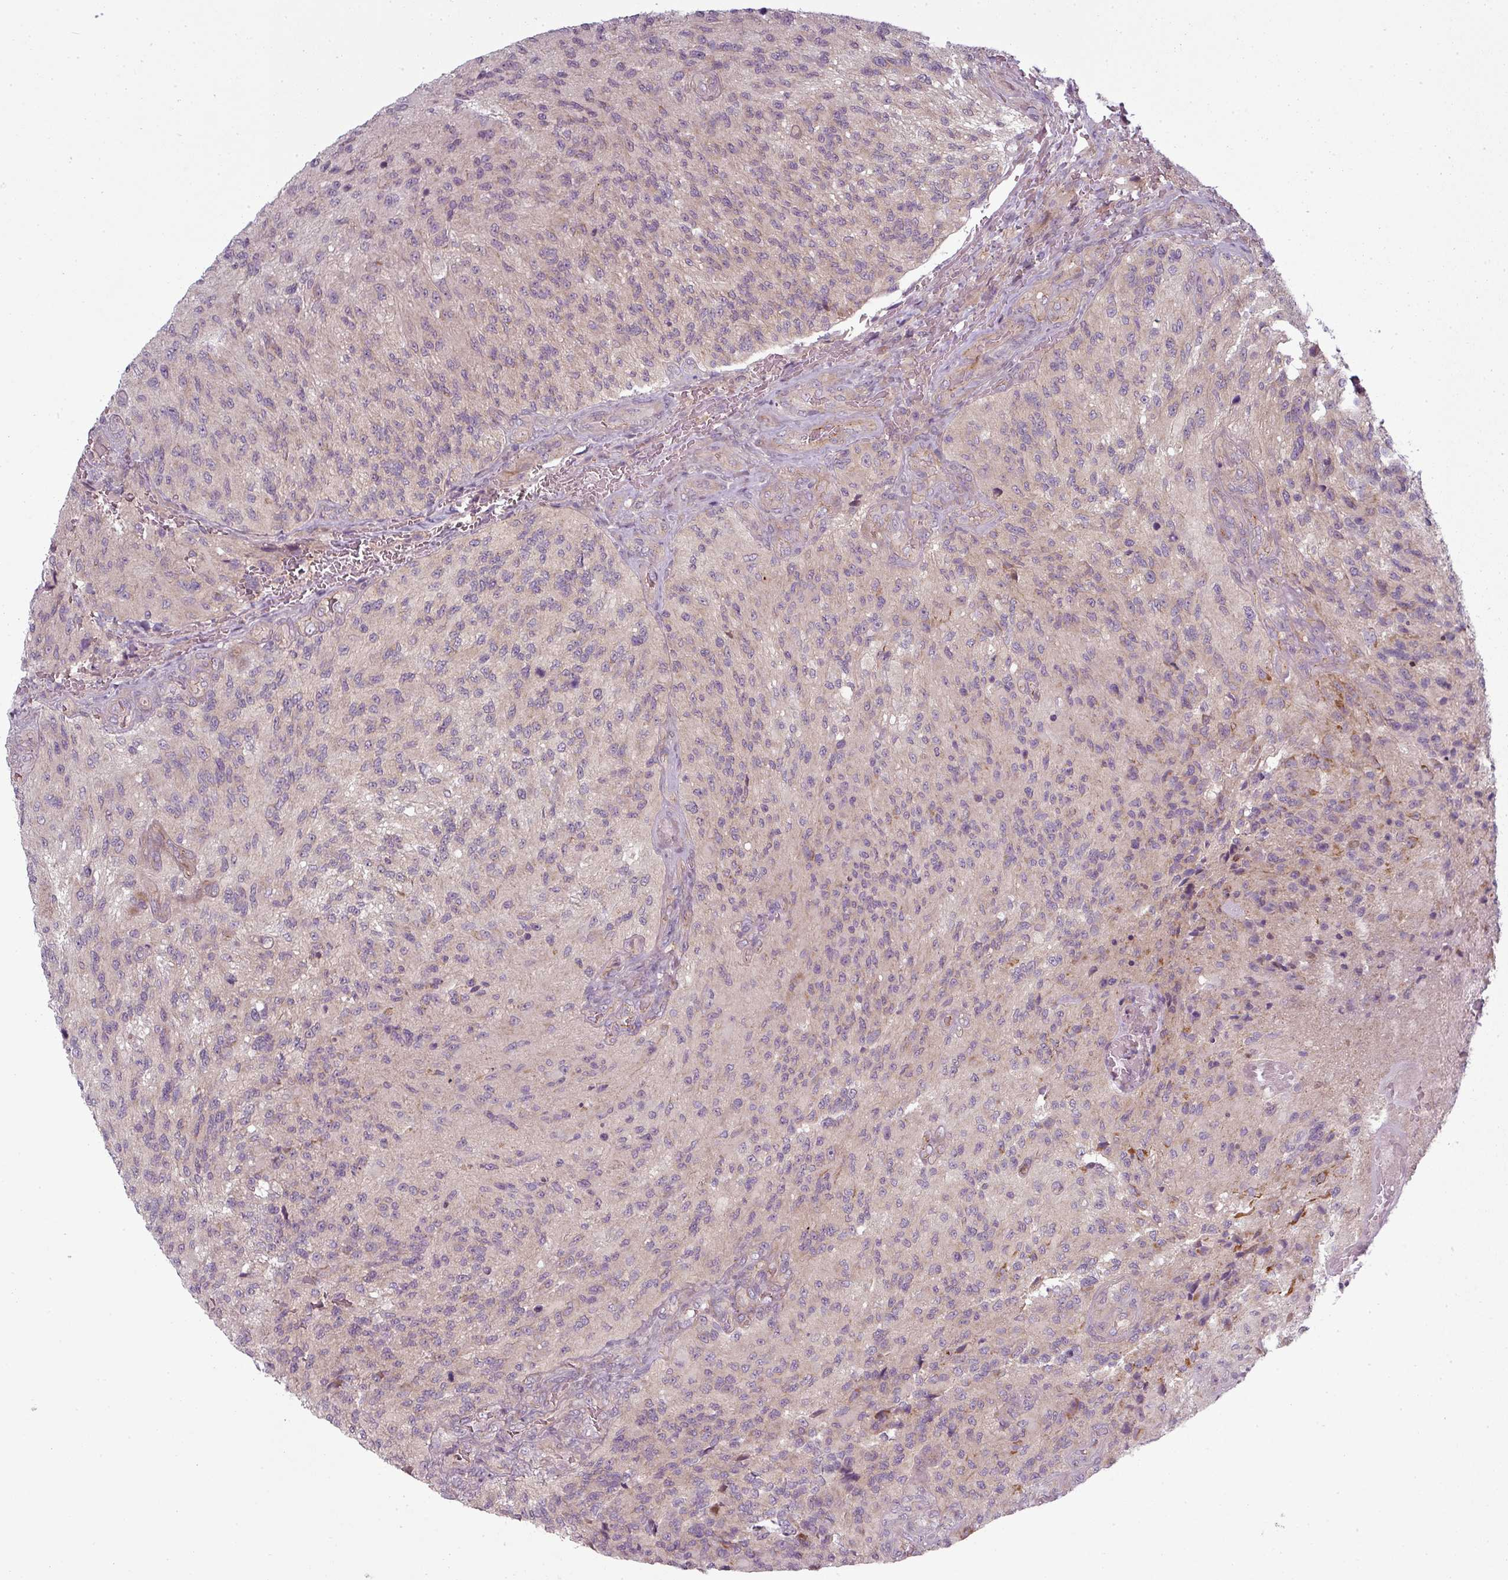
{"staining": {"intensity": "negative", "quantity": "none", "location": "none"}, "tissue": "glioma", "cell_type": "Tumor cells", "image_type": "cancer", "snomed": [{"axis": "morphology", "description": "Normal tissue, NOS"}, {"axis": "morphology", "description": "Glioma, malignant, High grade"}, {"axis": "topography", "description": "Cerebral cortex"}], "caption": "Human high-grade glioma (malignant) stained for a protein using immunohistochemistry (IHC) shows no positivity in tumor cells.", "gene": "SLC16A9", "patient": {"sex": "male", "age": 56}}